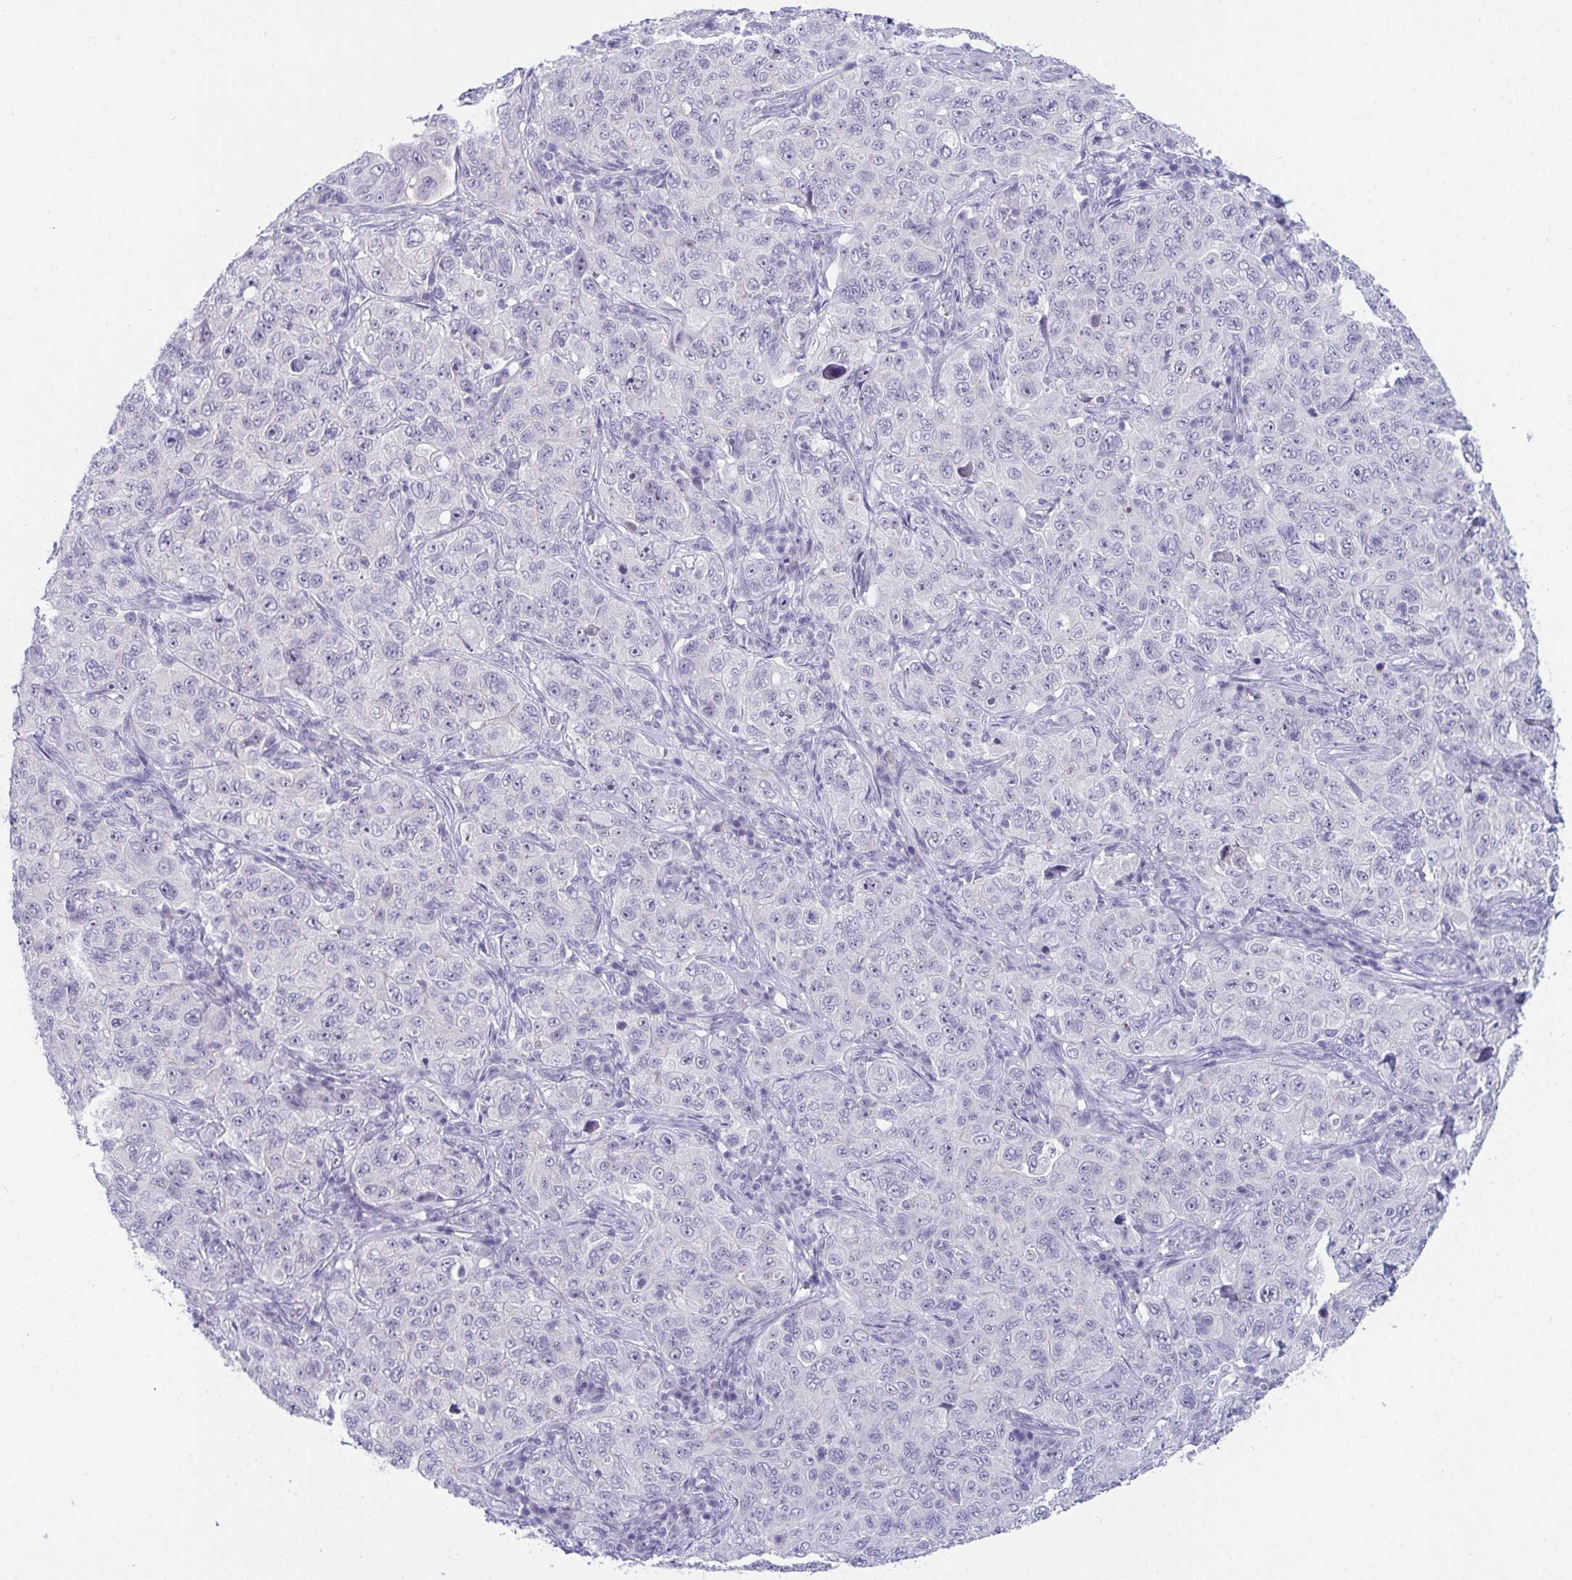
{"staining": {"intensity": "negative", "quantity": "none", "location": "none"}, "tissue": "pancreatic cancer", "cell_type": "Tumor cells", "image_type": "cancer", "snomed": [{"axis": "morphology", "description": "Adenocarcinoma, NOS"}, {"axis": "topography", "description": "Pancreas"}], "caption": "Pancreatic adenocarcinoma stained for a protein using immunohistochemistry (IHC) demonstrates no expression tumor cells.", "gene": "BMAL2", "patient": {"sex": "male", "age": 68}}